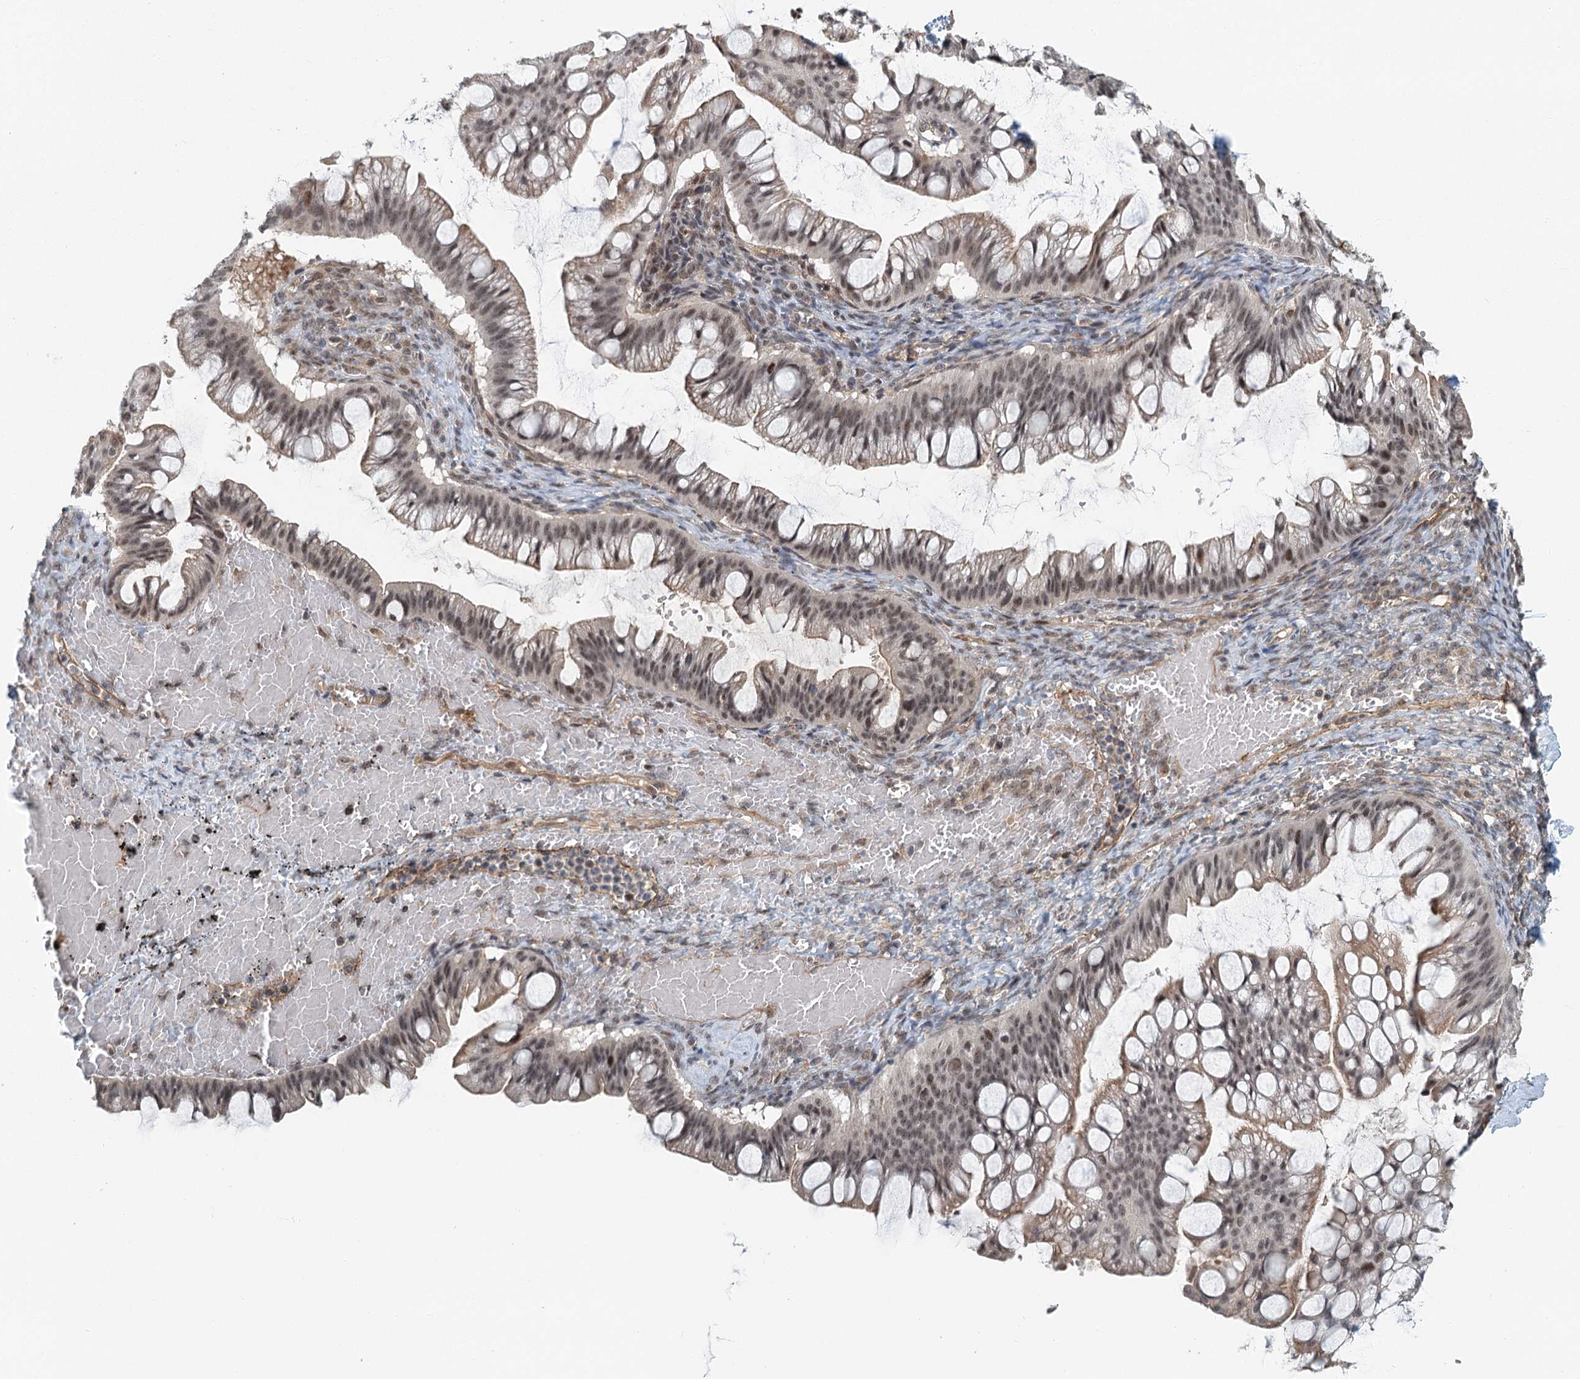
{"staining": {"intensity": "moderate", "quantity": ">75%", "location": "nuclear"}, "tissue": "ovarian cancer", "cell_type": "Tumor cells", "image_type": "cancer", "snomed": [{"axis": "morphology", "description": "Cystadenocarcinoma, mucinous, NOS"}, {"axis": "topography", "description": "Ovary"}], "caption": "This photomicrograph displays IHC staining of ovarian cancer (mucinous cystadenocarcinoma), with medium moderate nuclear positivity in about >75% of tumor cells.", "gene": "TAS2R42", "patient": {"sex": "female", "age": 73}}